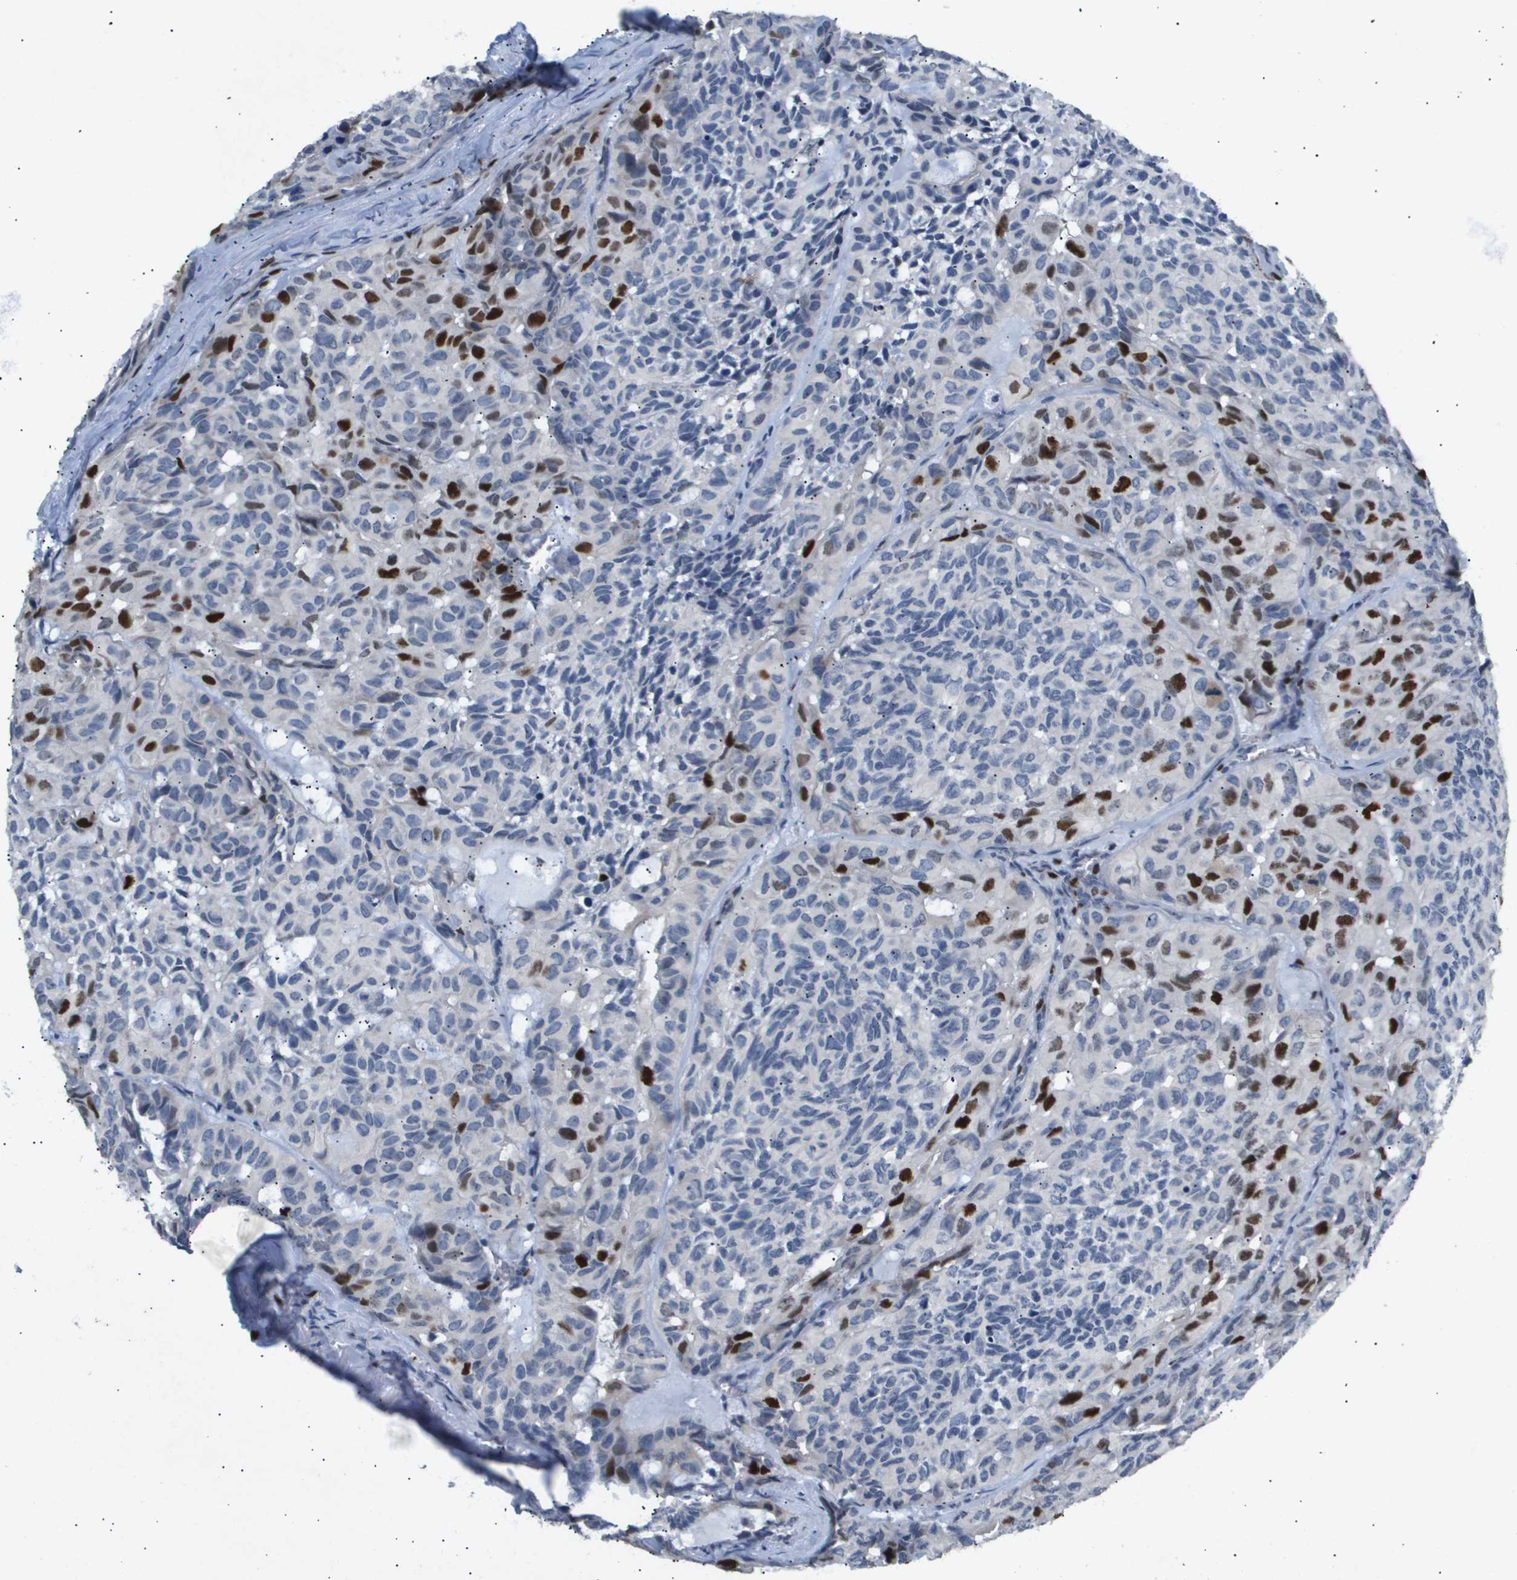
{"staining": {"intensity": "strong", "quantity": "<25%", "location": "nuclear"}, "tissue": "head and neck cancer", "cell_type": "Tumor cells", "image_type": "cancer", "snomed": [{"axis": "morphology", "description": "Adenocarcinoma, NOS"}, {"axis": "topography", "description": "Salivary gland, NOS"}, {"axis": "topography", "description": "Head-Neck"}], "caption": "Protein staining of head and neck adenocarcinoma tissue demonstrates strong nuclear staining in approximately <25% of tumor cells.", "gene": "ANAPC2", "patient": {"sex": "female", "age": 76}}